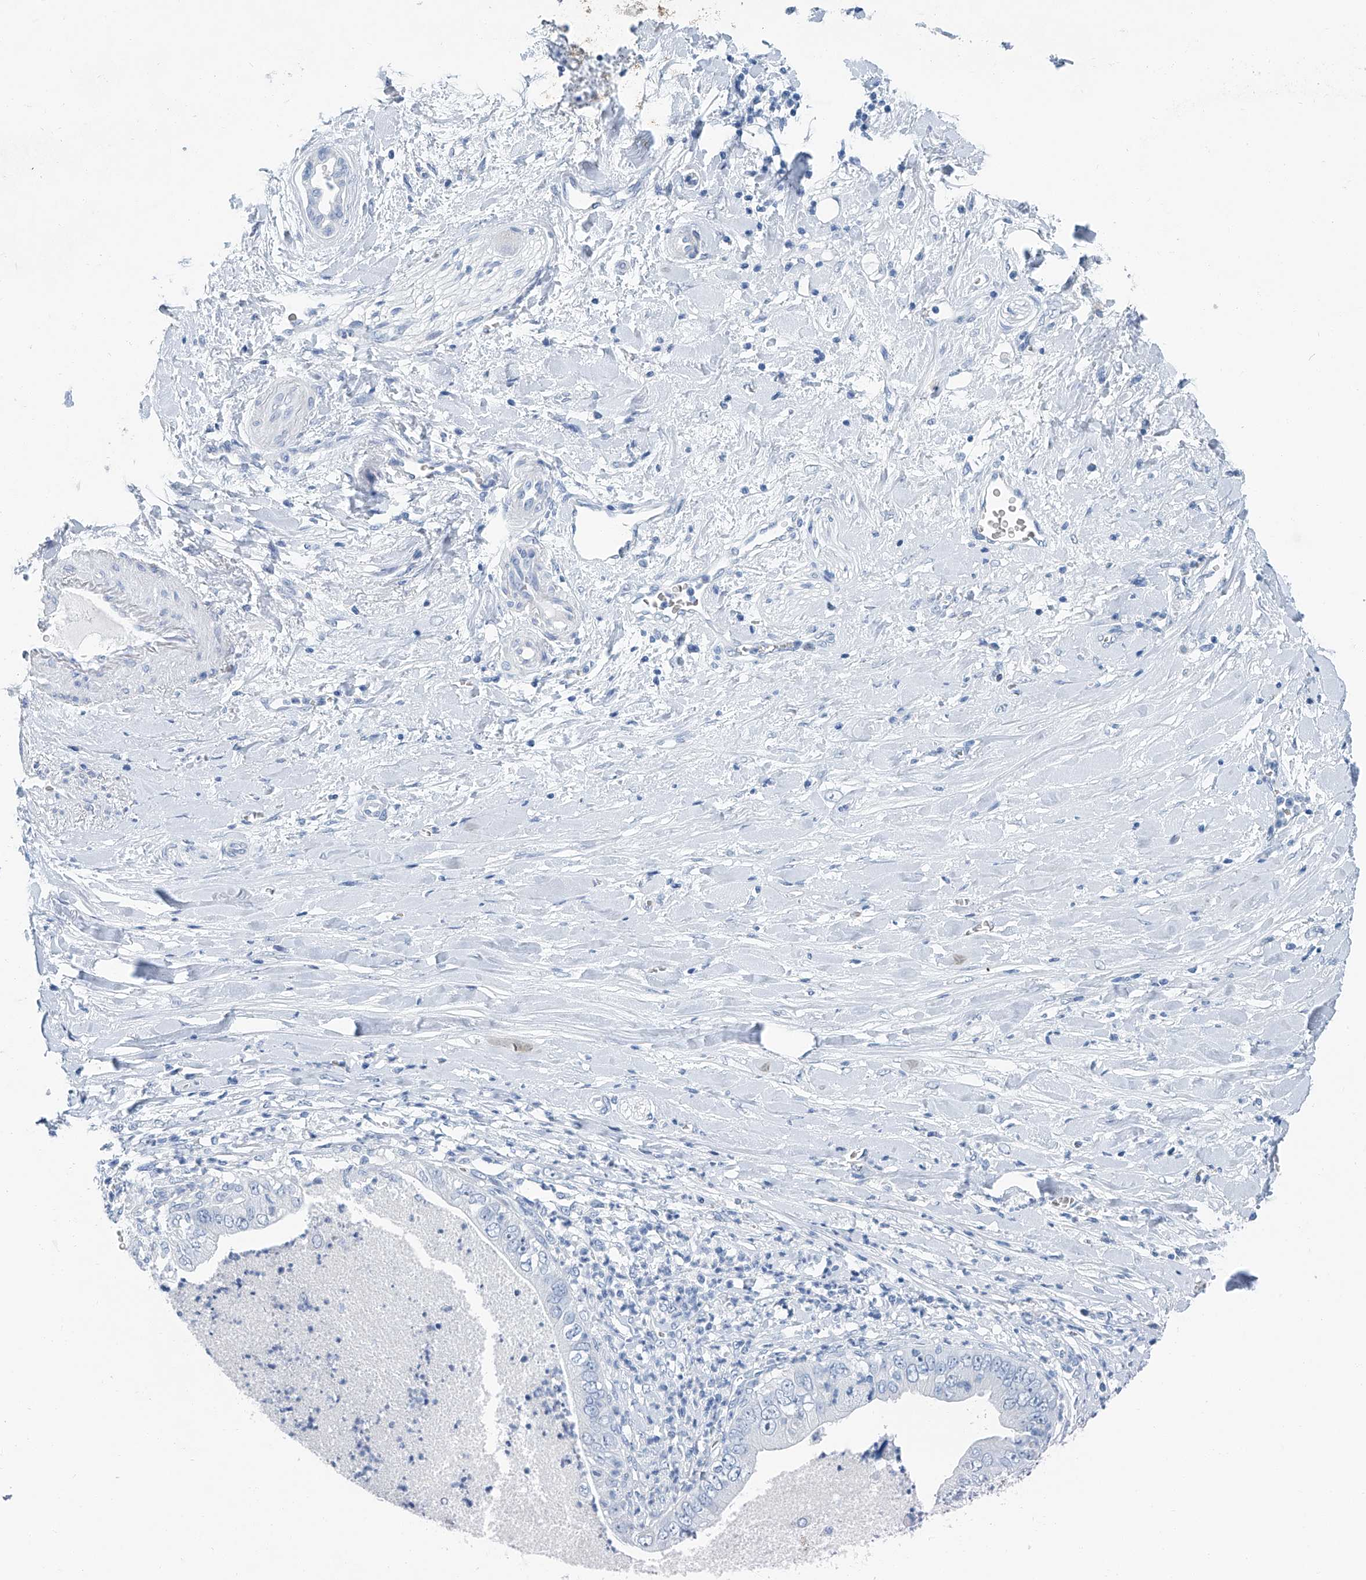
{"staining": {"intensity": "negative", "quantity": "none", "location": "none"}, "tissue": "pancreatic cancer", "cell_type": "Tumor cells", "image_type": "cancer", "snomed": [{"axis": "morphology", "description": "Adenocarcinoma, NOS"}, {"axis": "topography", "description": "Pancreas"}], "caption": "A high-resolution micrograph shows IHC staining of pancreatic cancer (adenocarcinoma), which shows no significant positivity in tumor cells.", "gene": "CYP2A7", "patient": {"sex": "female", "age": 78}}